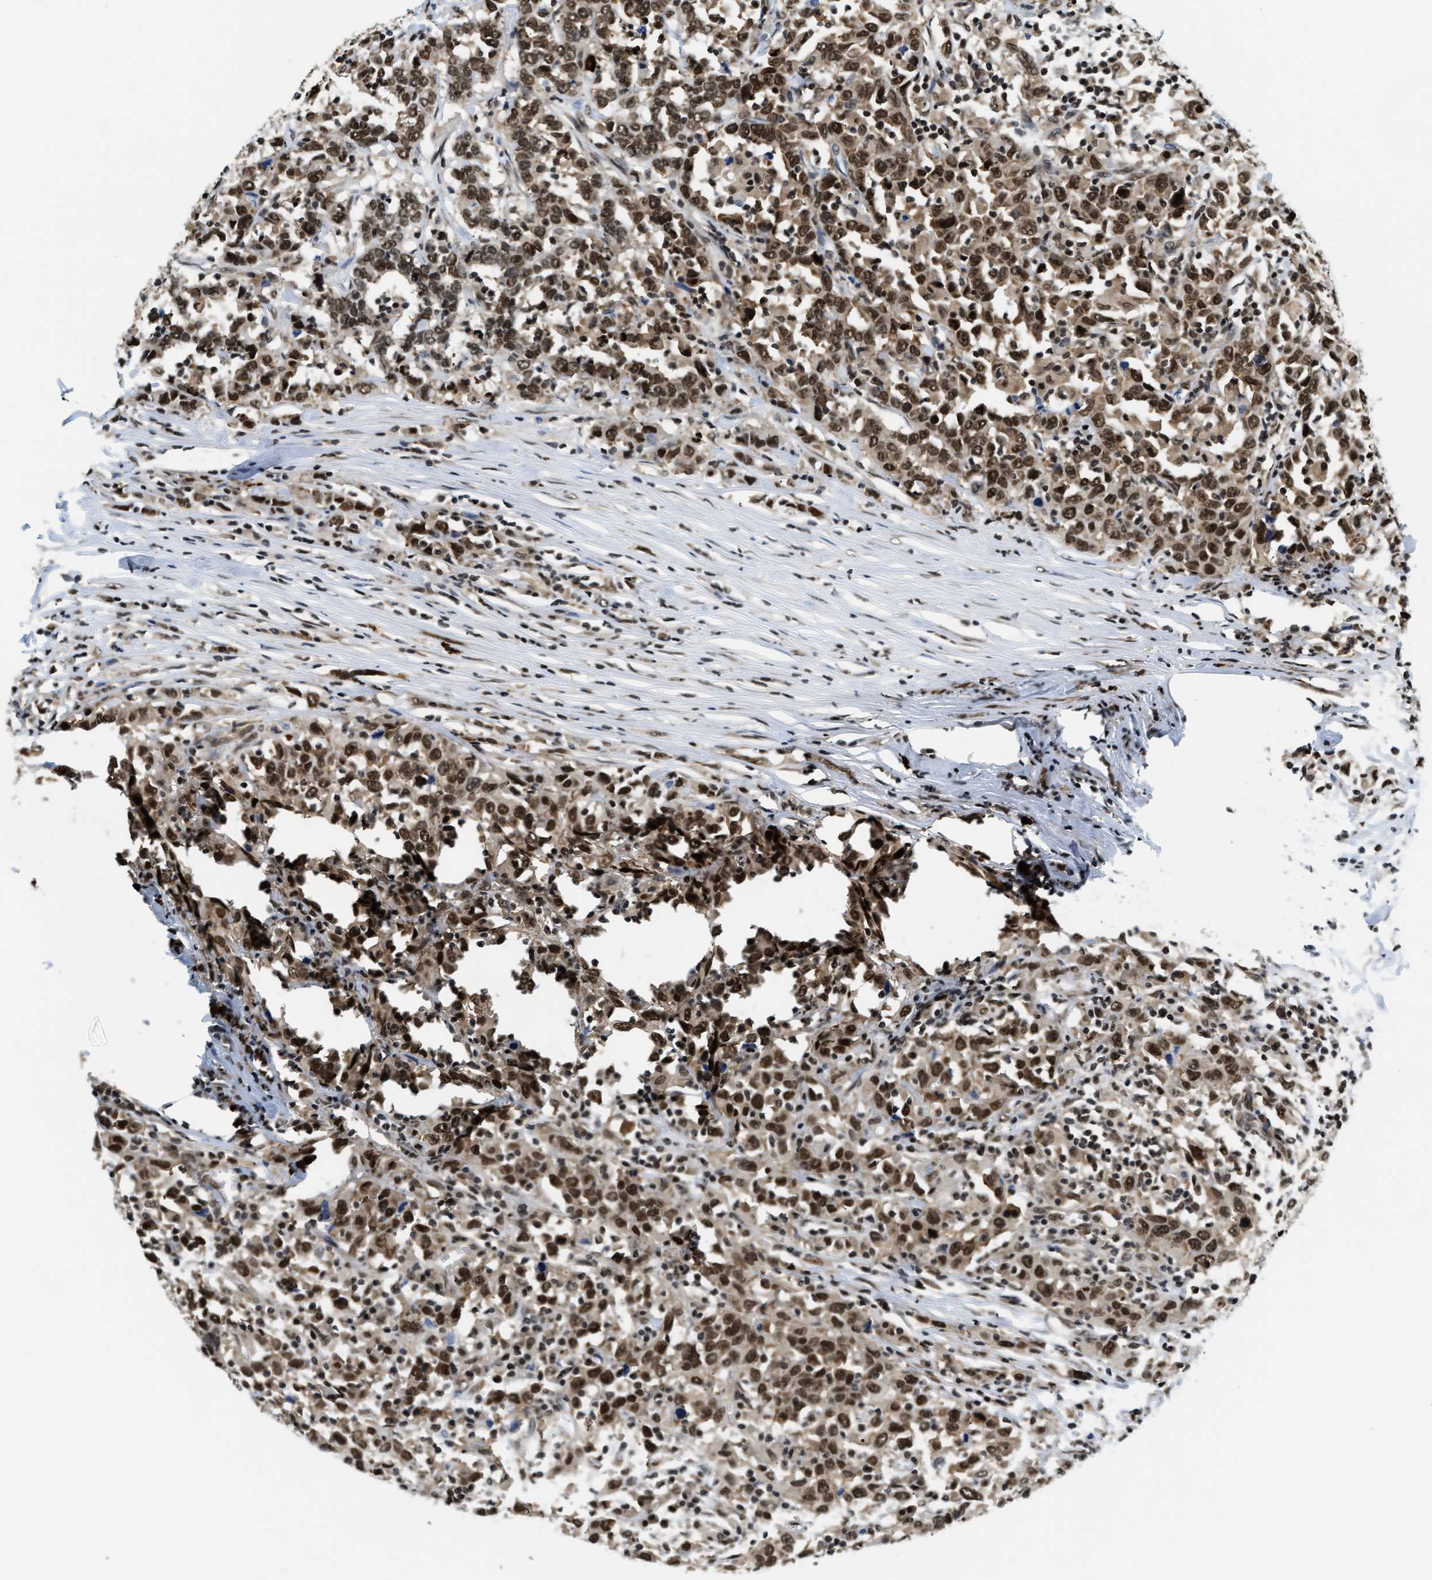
{"staining": {"intensity": "strong", "quantity": ">75%", "location": "cytoplasmic/membranous,nuclear"}, "tissue": "urothelial cancer", "cell_type": "Tumor cells", "image_type": "cancer", "snomed": [{"axis": "morphology", "description": "Urothelial carcinoma, High grade"}, {"axis": "topography", "description": "Urinary bladder"}], "caption": "This image displays IHC staining of human urothelial cancer, with high strong cytoplasmic/membranous and nuclear expression in about >75% of tumor cells.", "gene": "CCNDBP1", "patient": {"sex": "male", "age": 61}}